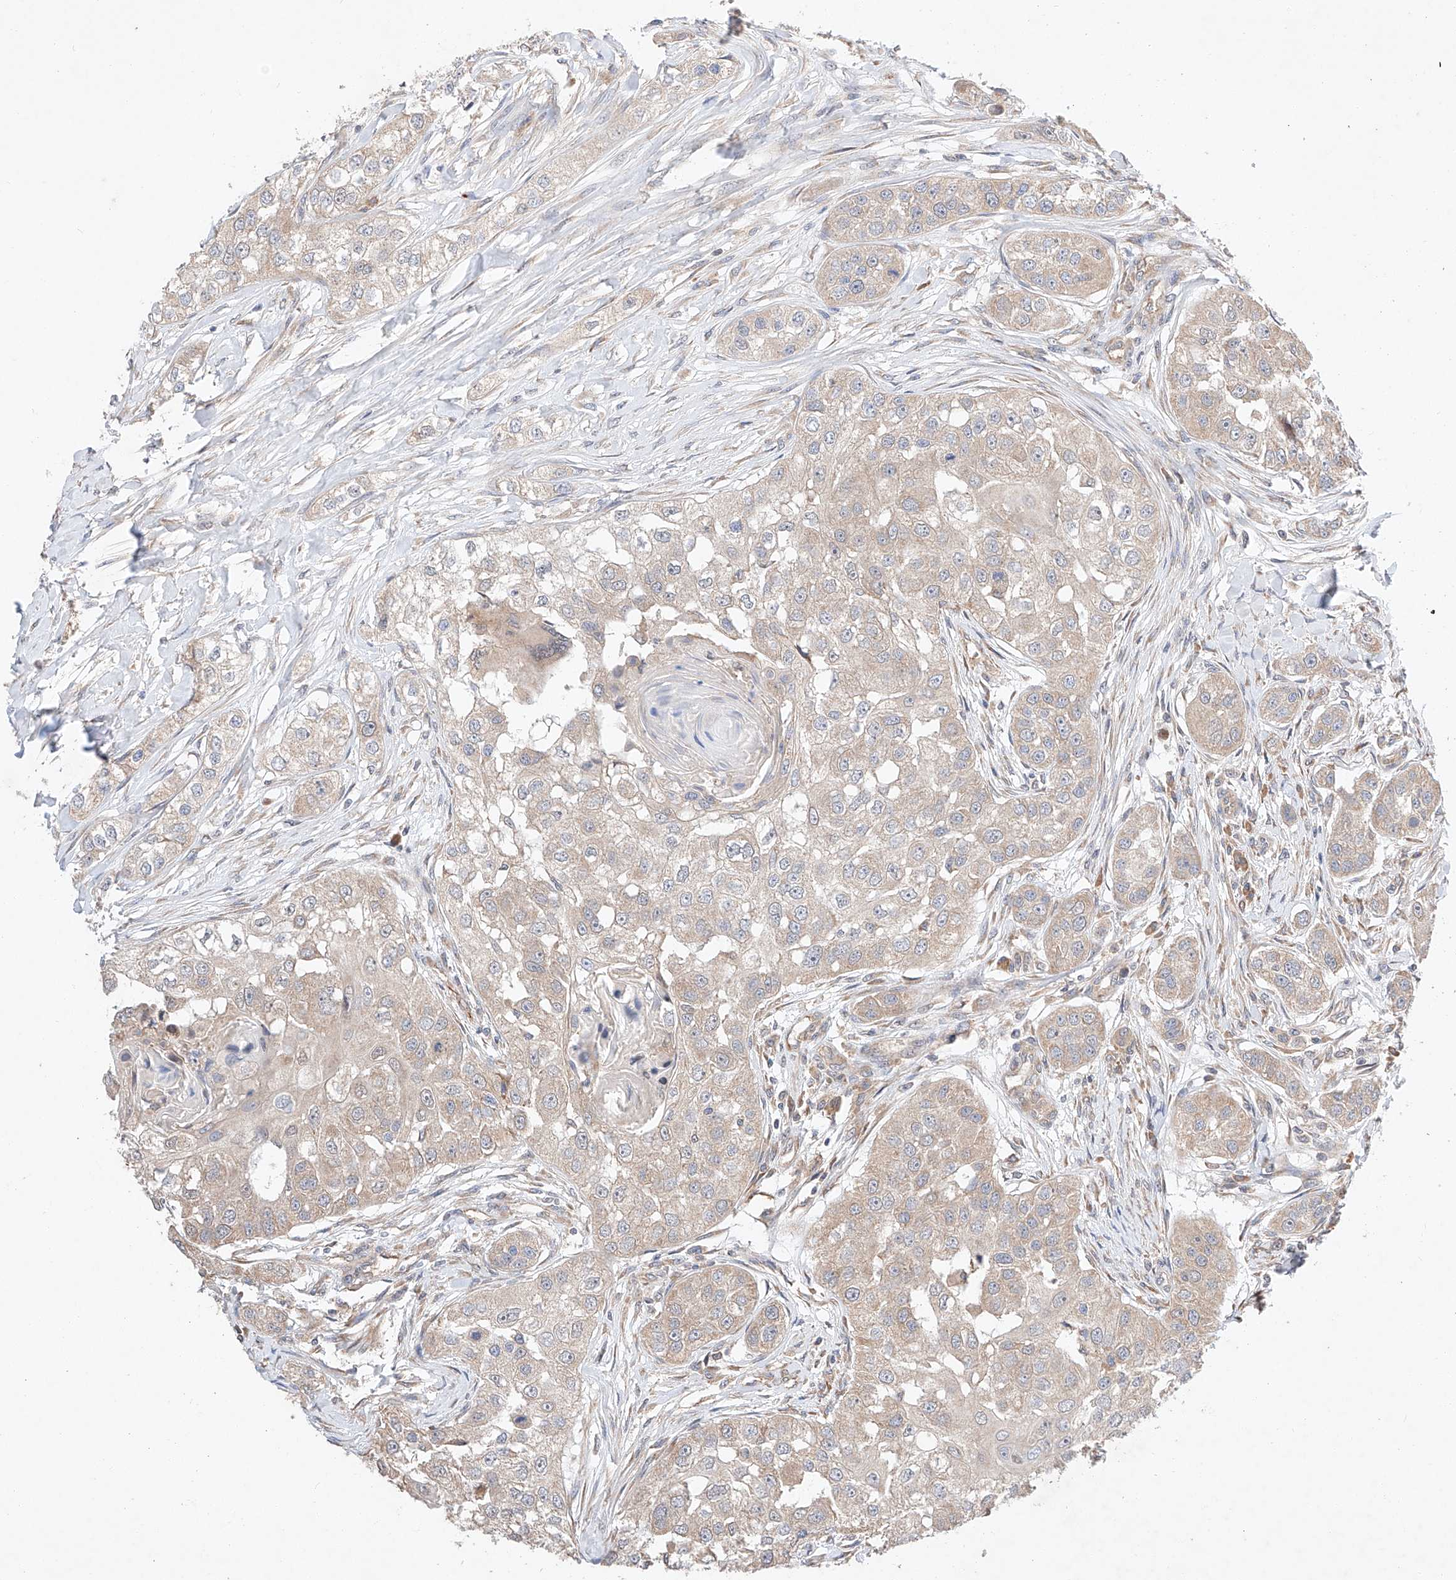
{"staining": {"intensity": "weak", "quantity": "25%-75%", "location": "cytoplasmic/membranous"}, "tissue": "head and neck cancer", "cell_type": "Tumor cells", "image_type": "cancer", "snomed": [{"axis": "morphology", "description": "Normal tissue, NOS"}, {"axis": "morphology", "description": "Squamous cell carcinoma, NOS"}, {"axis": "topography", "description": "Skeletal muscle"}, {"axis": "topography", "description": "Head-Neck"}], "caption": "Immunohistochemical staining of human head and neck cancer shows low levels of weak cytoplasmic/membranous protein staining in about 25%-75% of tumor cells.", "gene": "C6orf118", "patient": {"sex": "male", "age": 51}}